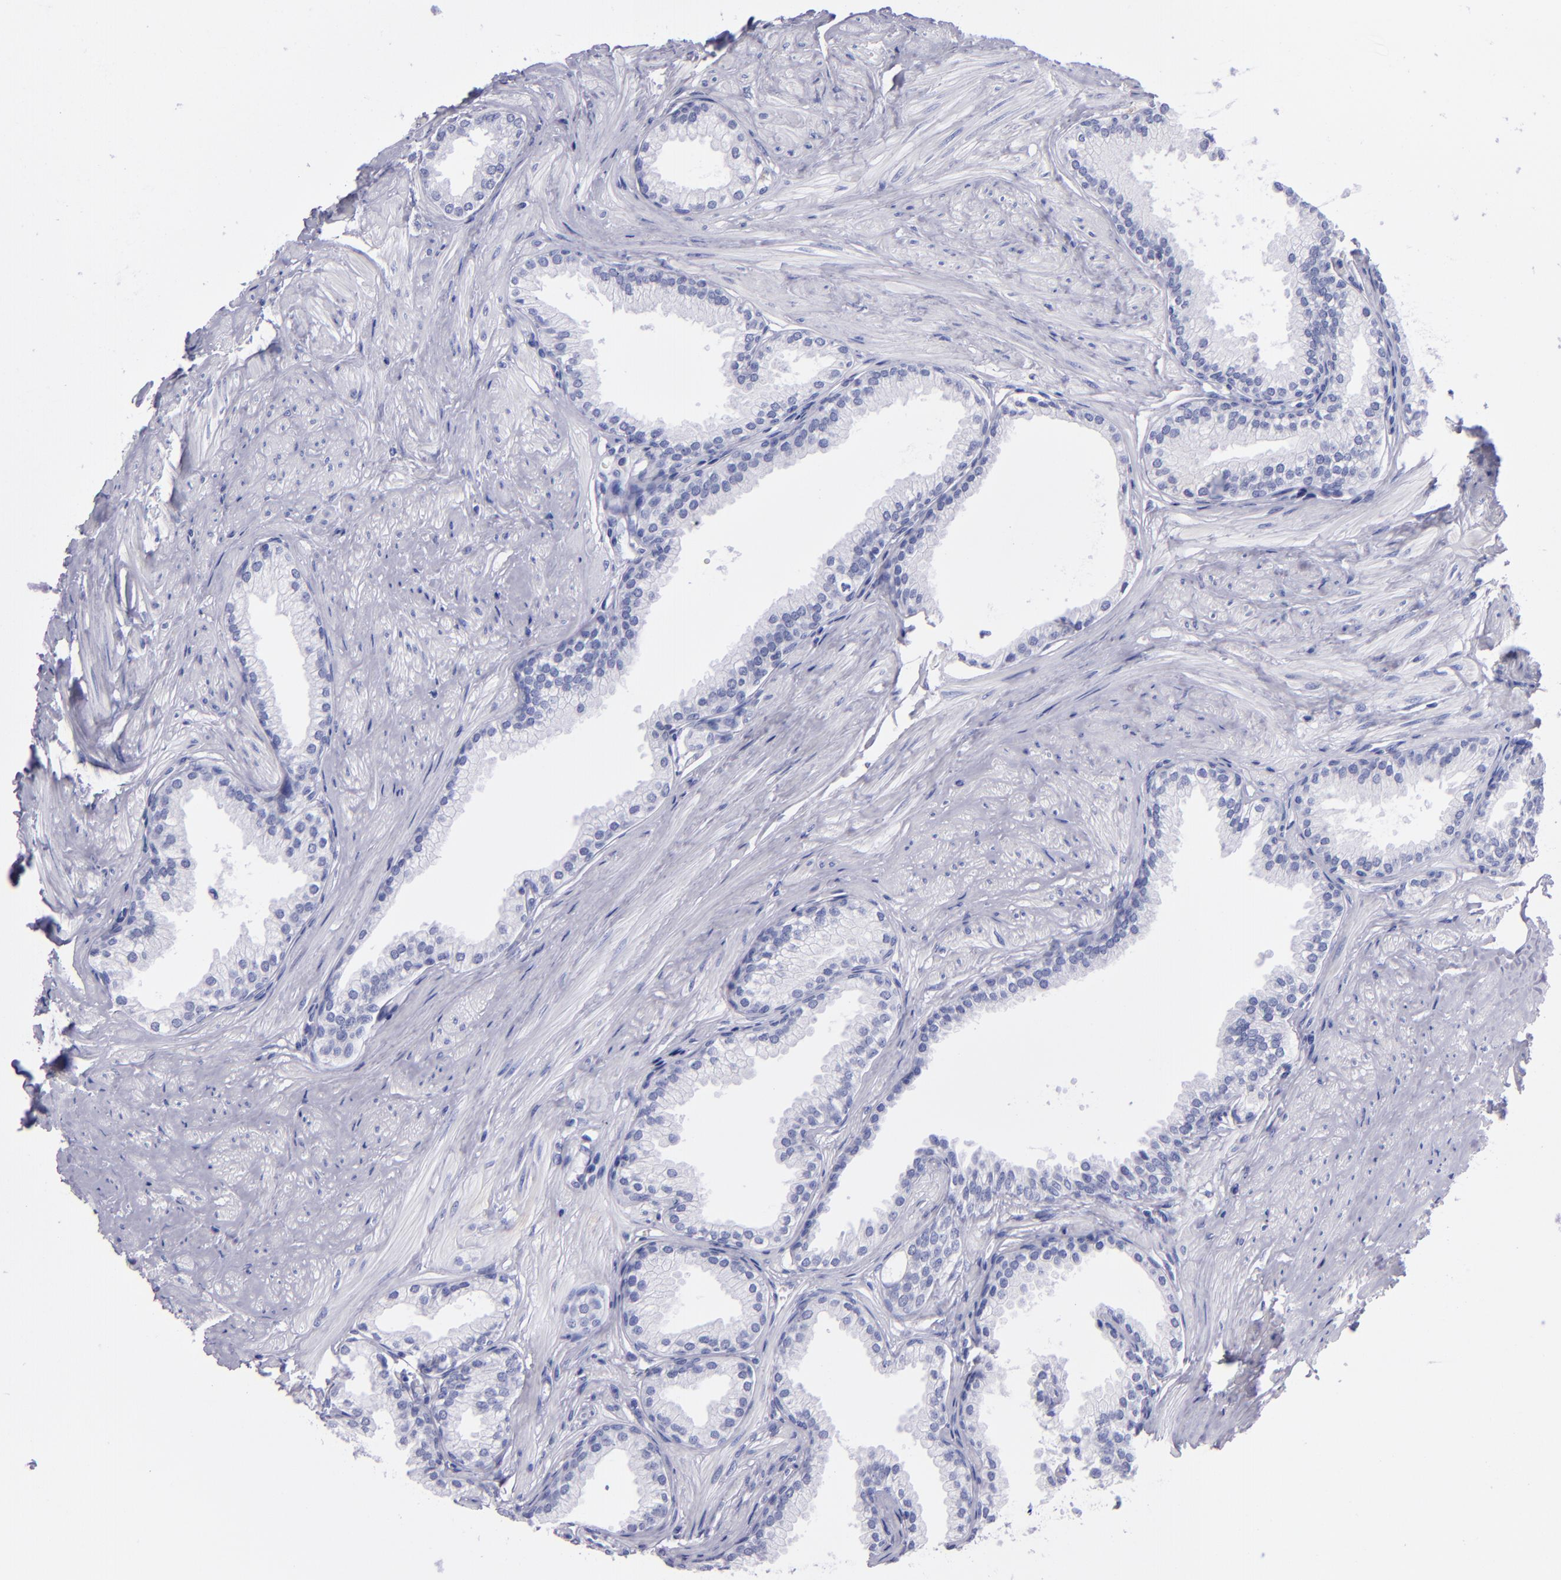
{"staining": {"intensity": "negative", "quantity": "none", "location": "none"}, "tissue": "prostate", "cell_type": "Glandular cells", "image_type": "normal", "snomed": [{"axis": "morphology", "description": "Normal tissue, NOS"}, {"axis": "topography", "description": "Prostate"}], "caption": "An IHC micrograph of benign prostate is shown. There is no staining in glandular cells of prostate. (Stains: DAB immunohistochemistry with hematoxylin counter stain, Microscopy: brightfield microscopy at high magnification).", "gene": "CD37", "patient": {"sex": "male", "age": 64}}